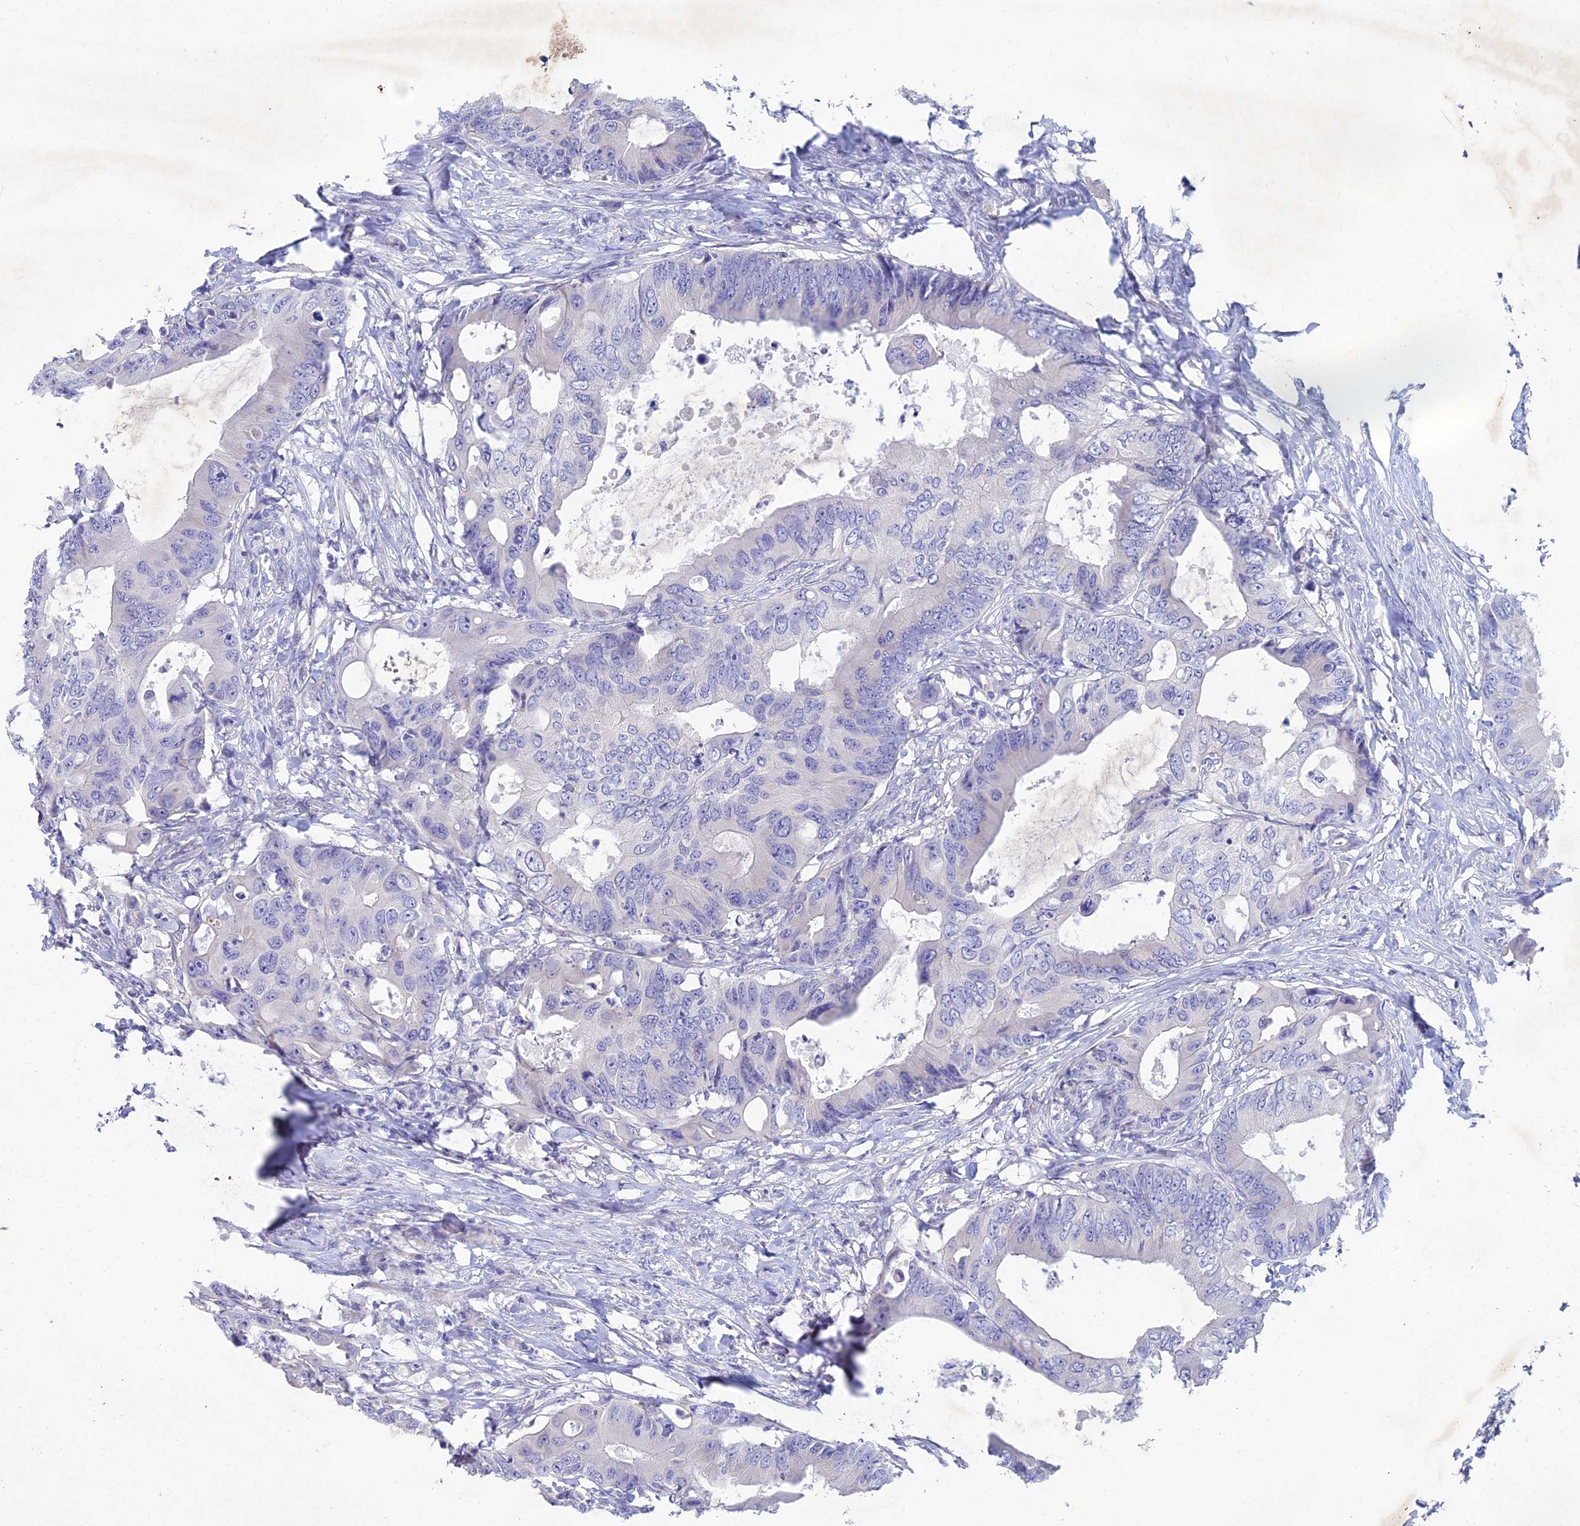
{"staining": {"intensity": "negative", "quantity": "none", "location": "none"}, "tissue": "colorectal cancer", "cell_type": "Tumor cells", "image_type": "cancer", "snomed": [{"axis": "morphology", "description": "Adenocarcinoma, NOS"}, {"axis": "topography", "description": "Colon"}], "caption": "Immunohistochemistry image of colorectal adenocarcinoma stained for a protein (brown), which reveals no staining in tumor cells.", "gene": "BTBD19", "patient": {"sex": "male", "age": 71}}